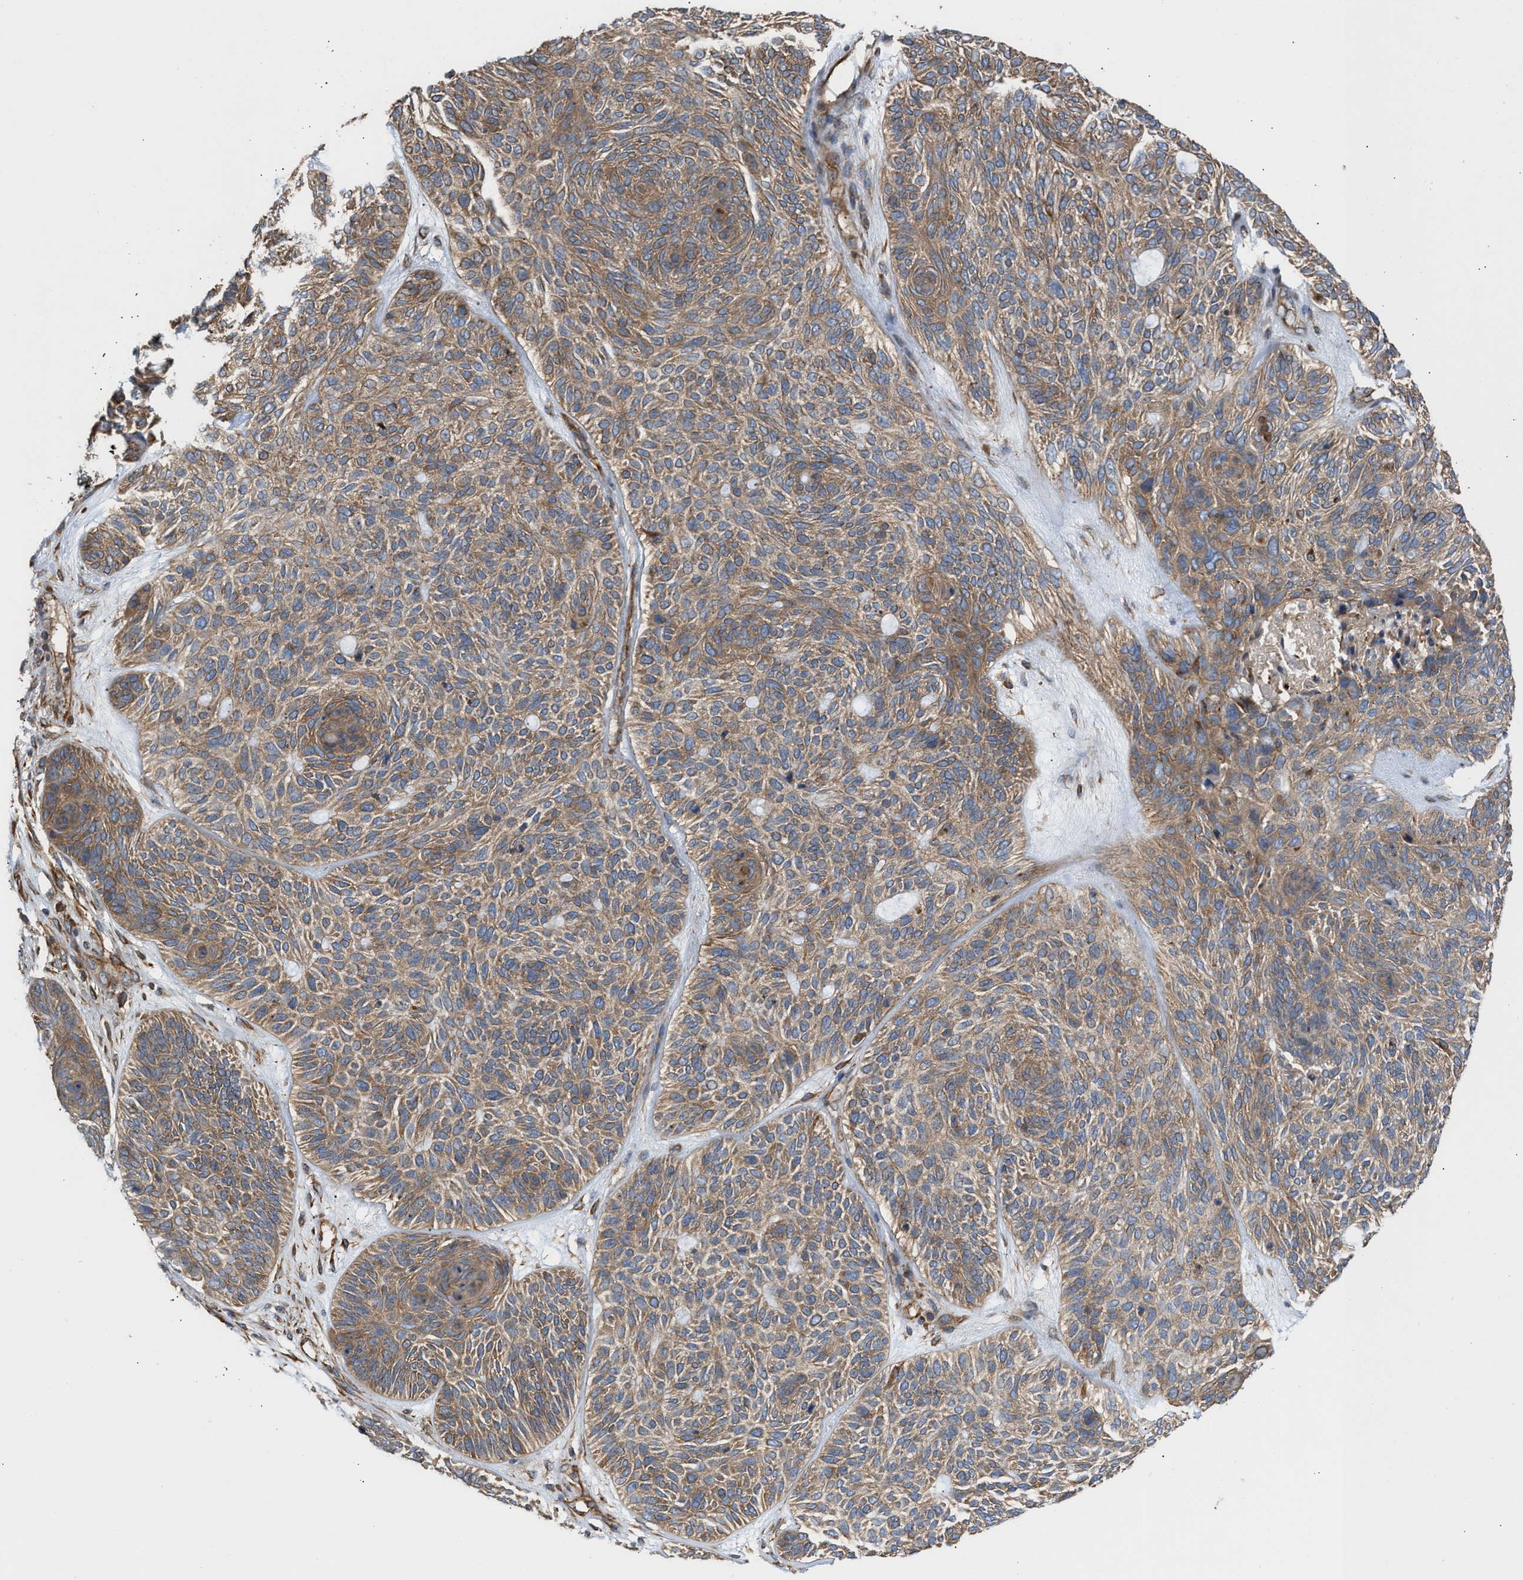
{"staining": {"intensity": "moderate", "quantity": ">75%", "location": "cytoplasmic/membranous"}, "tissue": "skin cancer", "cell_type": "Tumor cells", "image_type": "cancer", "snomed": [{"axis": "morphology", "description": "Basal cell carcinoma"}, {"axis": "topography", "description": "Skin"}], "caption": "A micrograph showing moderate cytoplasmic/membranous positivity in about >75% of tumor cells in skin cancer, as visualized by brown immunohistochemical staining.", "gene": "EPS15L1", "patient": {"sex": "male", "age": 55}}